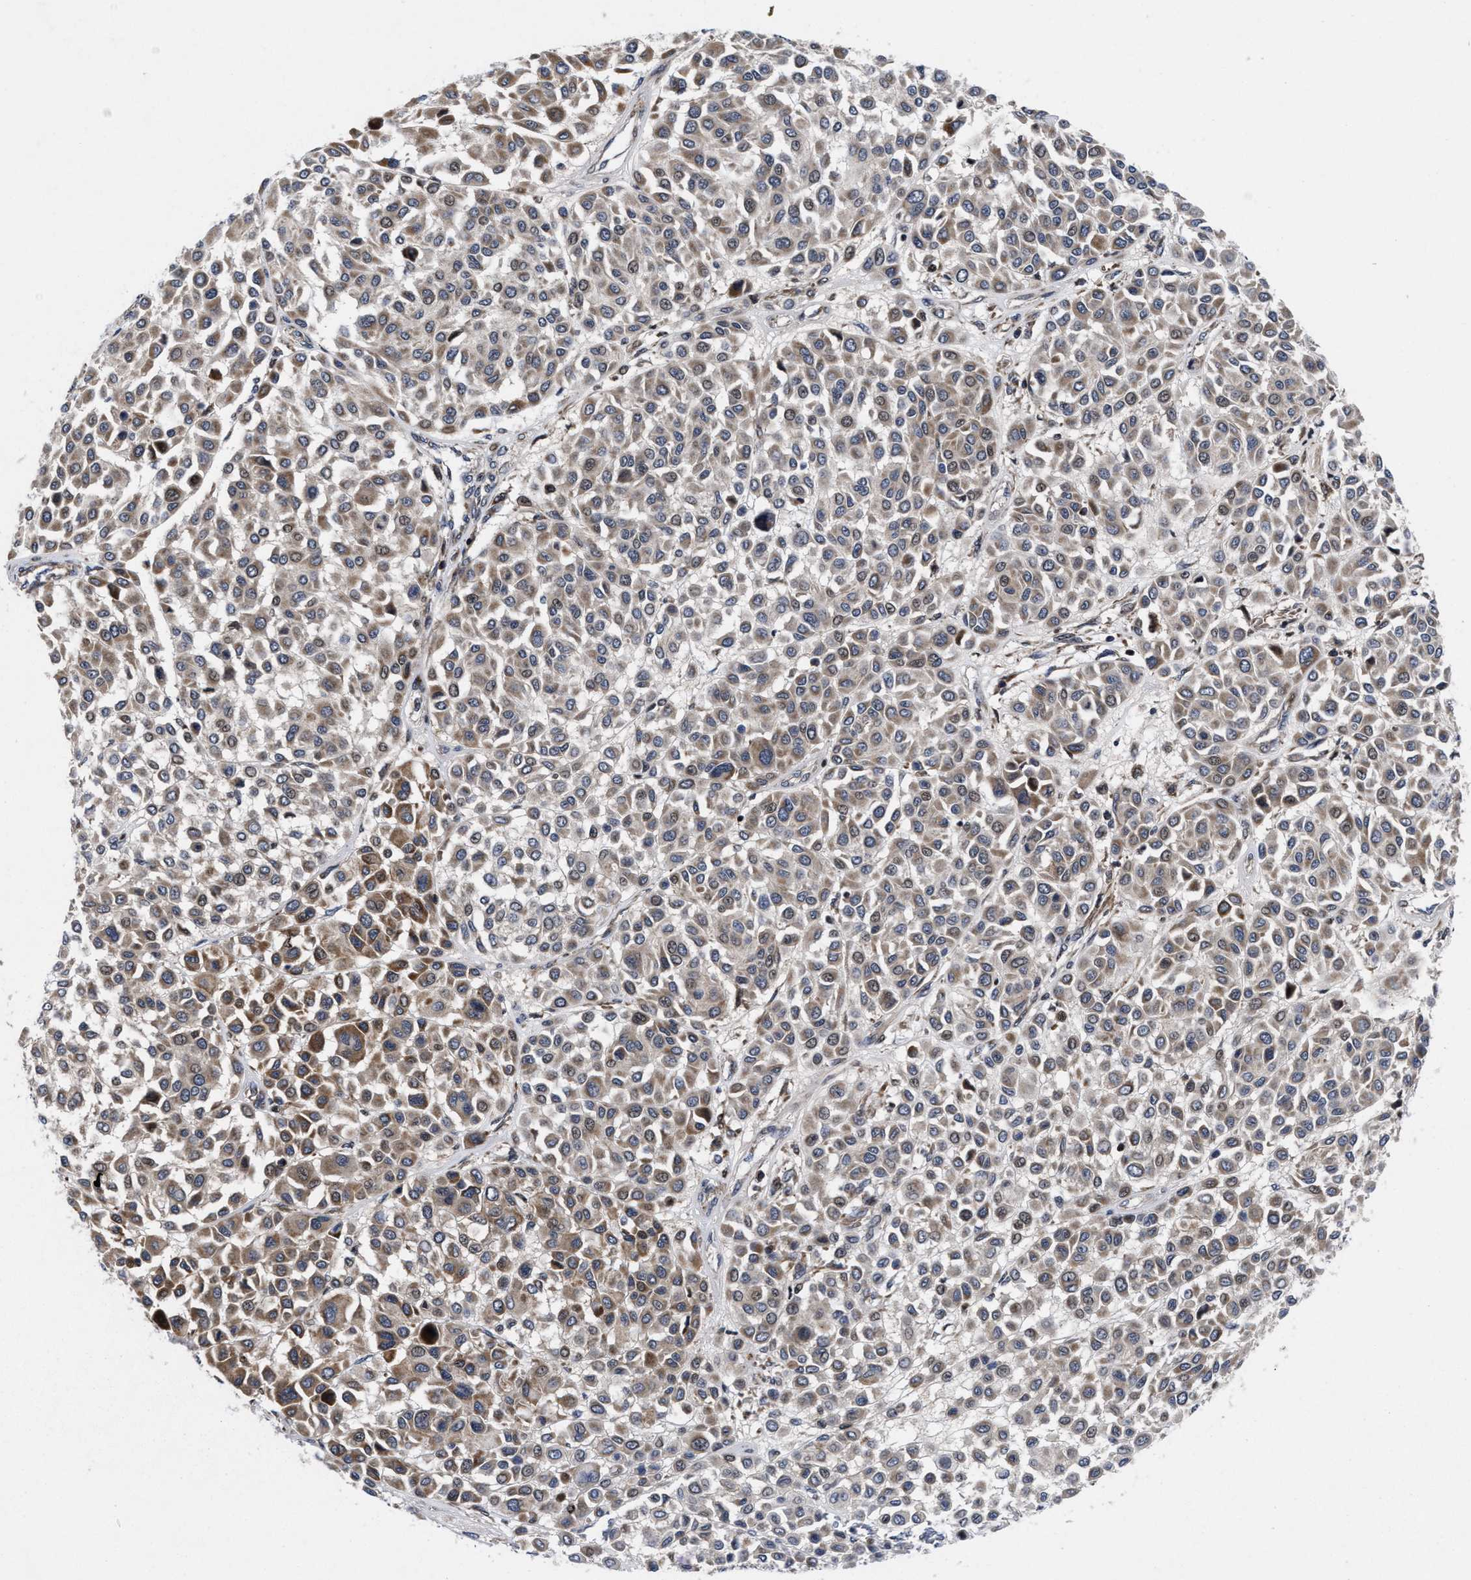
{"staining": {"intensity": "weak", "quantity": ">75%", "location": "cytoplasmic/membranous"}, "tissue": "melanoma", "cell_type": "Tumor cells", "image_type": "cancer", "snomed": [{"axis": "morphology", "description": "Malignant melanoma, Metastatic site"}, {"axis": "topography", "description": "Soft tissue"}], "caption": "Protein staining displays weak cytoplasmic/membranous expression in about >75% of tumor cells in malignant melanoma (metastatic site).", "gene": "MRPL50", "patient": {"sex": "male", "age": 41}}